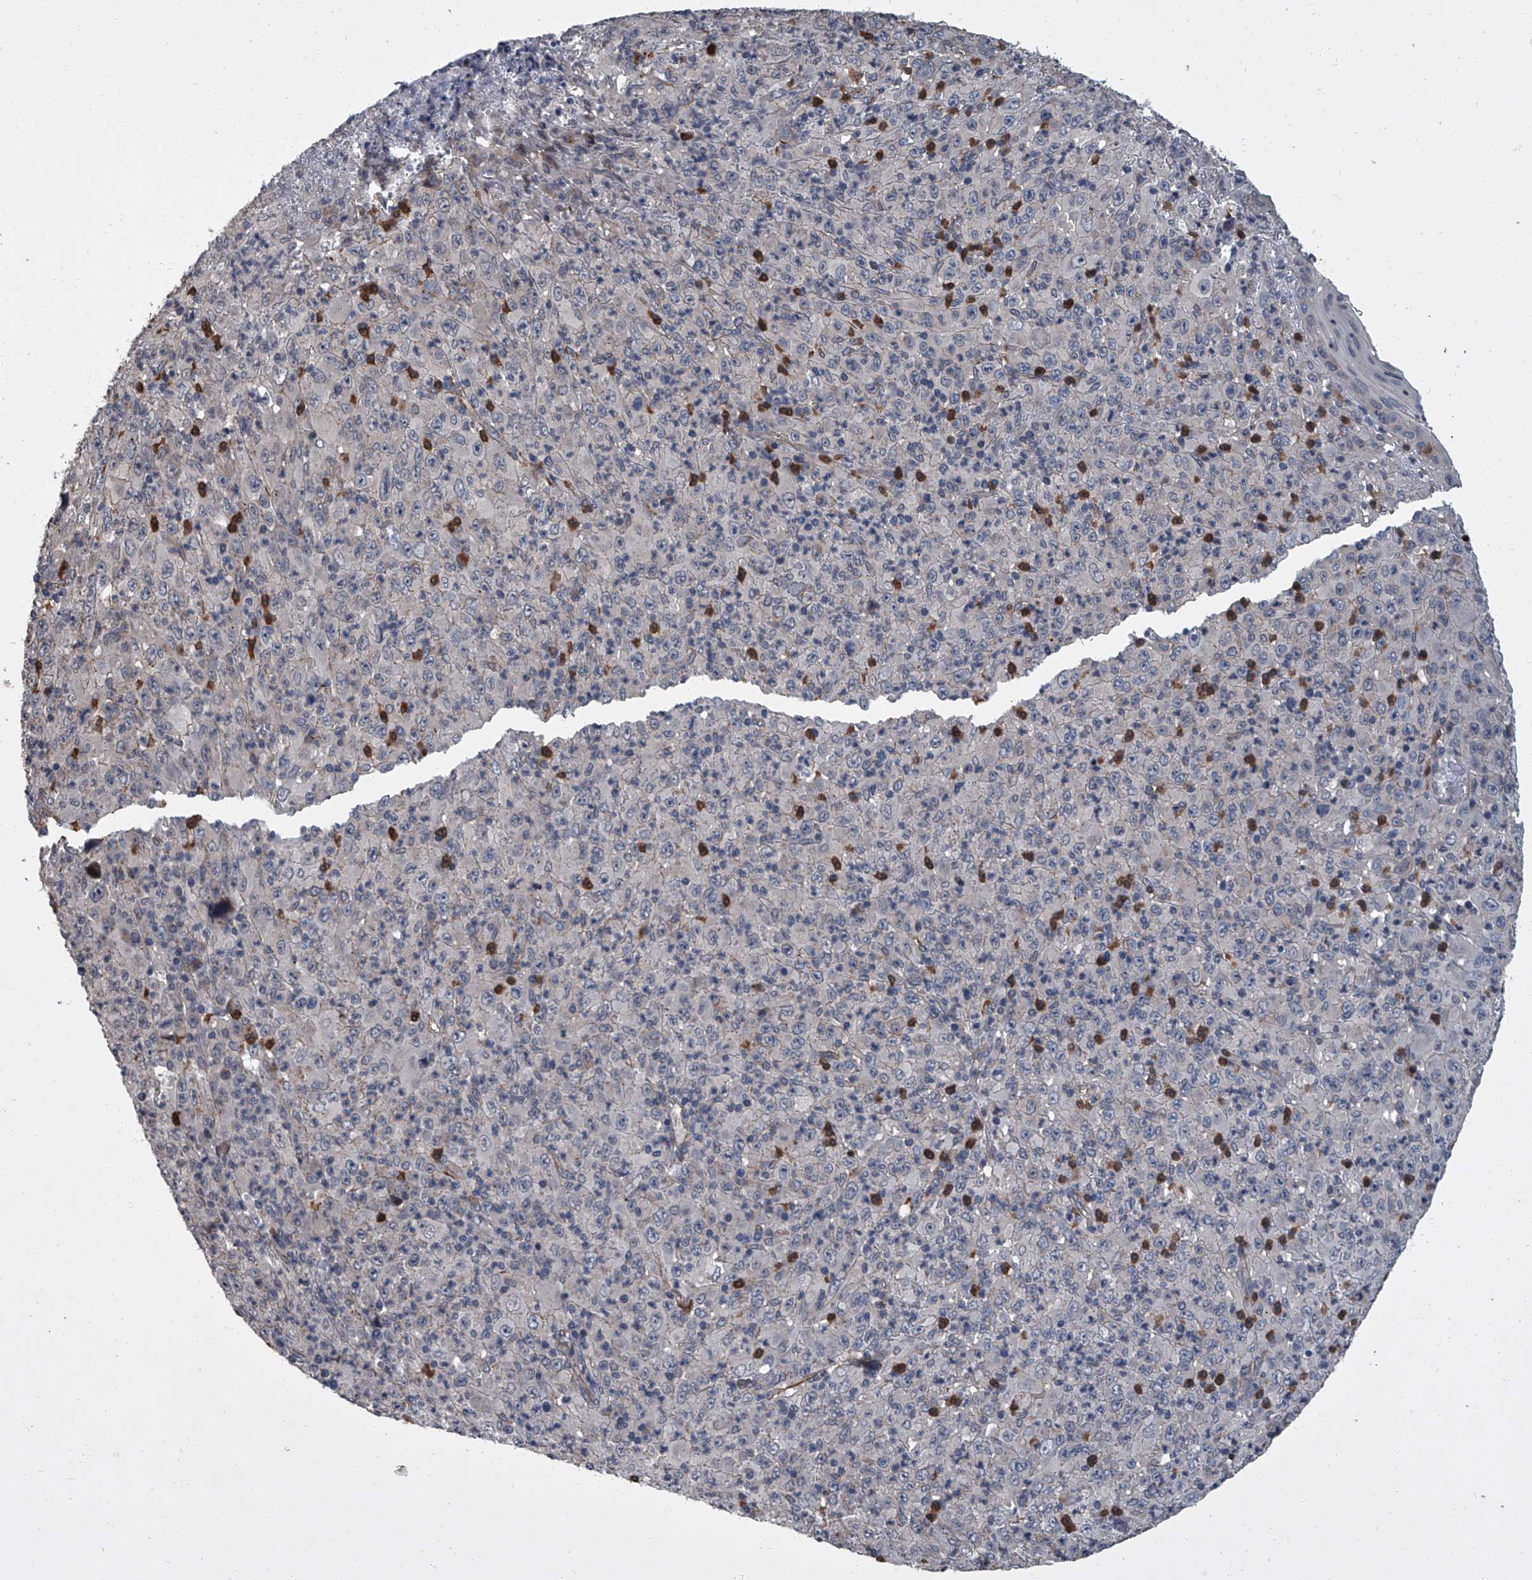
{"staining": {"intensity": "negative", "quantity": "none", "location": "none"}, "tissue": "melanoma", "cell_type": "Tumor cells", "image_type": "cancer", "snomed": [{"axis": "morphology", "description": "Malignant melanoma, Metastatic site"}, {"axis": "topography", "description": "Skin"}], "caption": "This image is of melanoma stained with immunohistochemistry (IHC) to label a protein in brown with the nuclei are counter-stained blue. There is no positivity in tumor cells. (Stains: DAB (3,3'-diaminobenzidine) immunohistochemistry (IHC) with hematoxylin counter stain, Microscopy: brightfield microscopy at high magnification).", "gene": "SIRT4", "patient": {"sex": "female", "age": 56}}